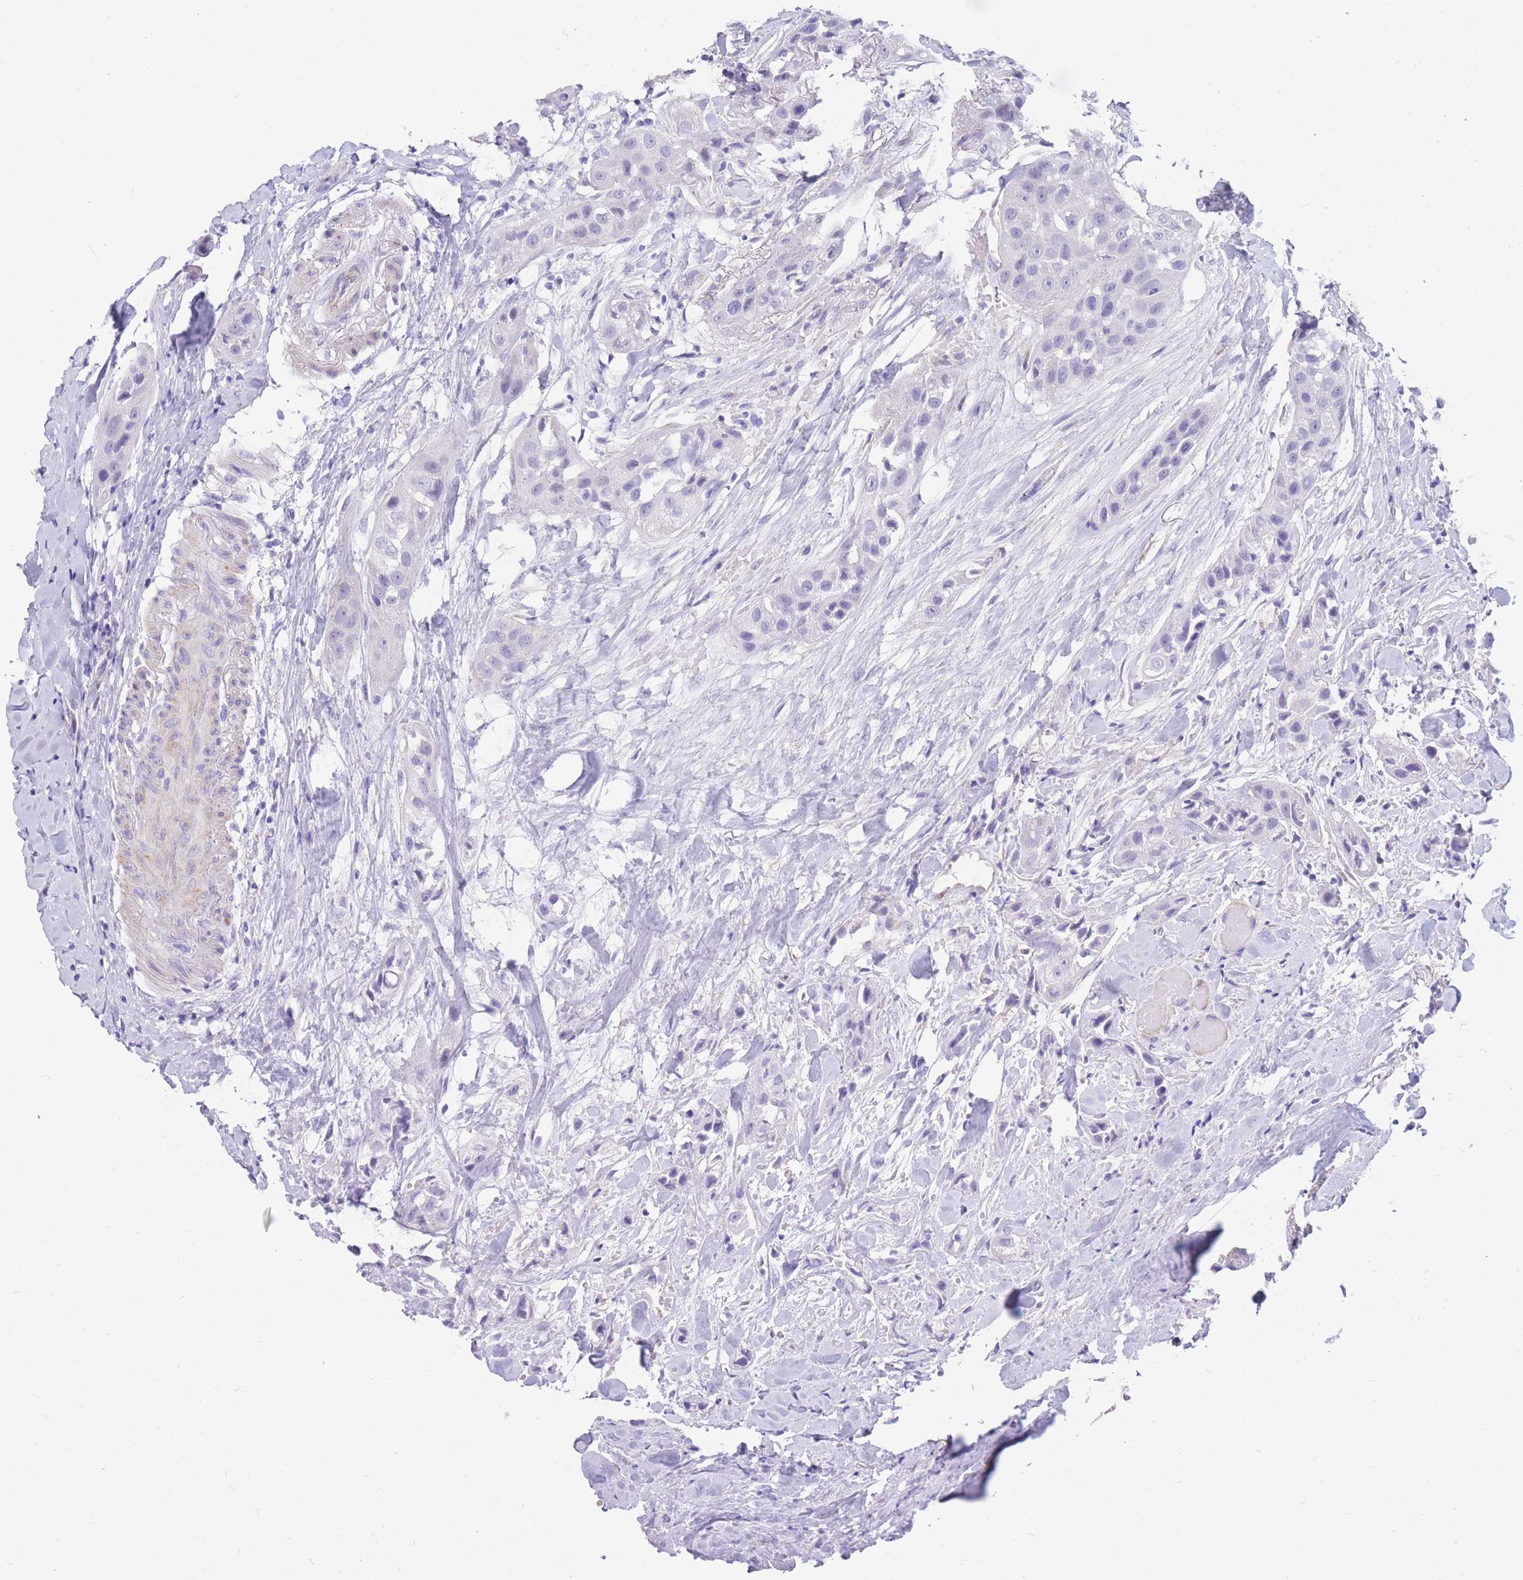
{"staining": {"intensity": "negative", "quantity": "none", "location": "none"}, "tissue": "head and neck cancer", "cell_type": "Tumor cells", "image_type": "cancer", "snomed": [{"axis": "morphology", "description": "Normal tissue, NOS"}, {"axis": "morphology", "description": "Squamous cell carcinoma, NOS"}, {"axis": "topography", "description": "Skeletal muscle"}, {"axis": "topography", "description": "Head-Neck"}], "caption": "High magnification brightfield microscopy of head and neck cancer (squamous cell carcinoma) stained with DAB (3,3'-diaminobenzidine) (brown) and counterstained with hematoxylin (blue): tumor cells show no significant expression. (Brightfield microscopy of DAB immunohistochemistry (IHC) at high magnification).", "gene": "MTSS2", "patient": {"sex": "male", "age": 51}}